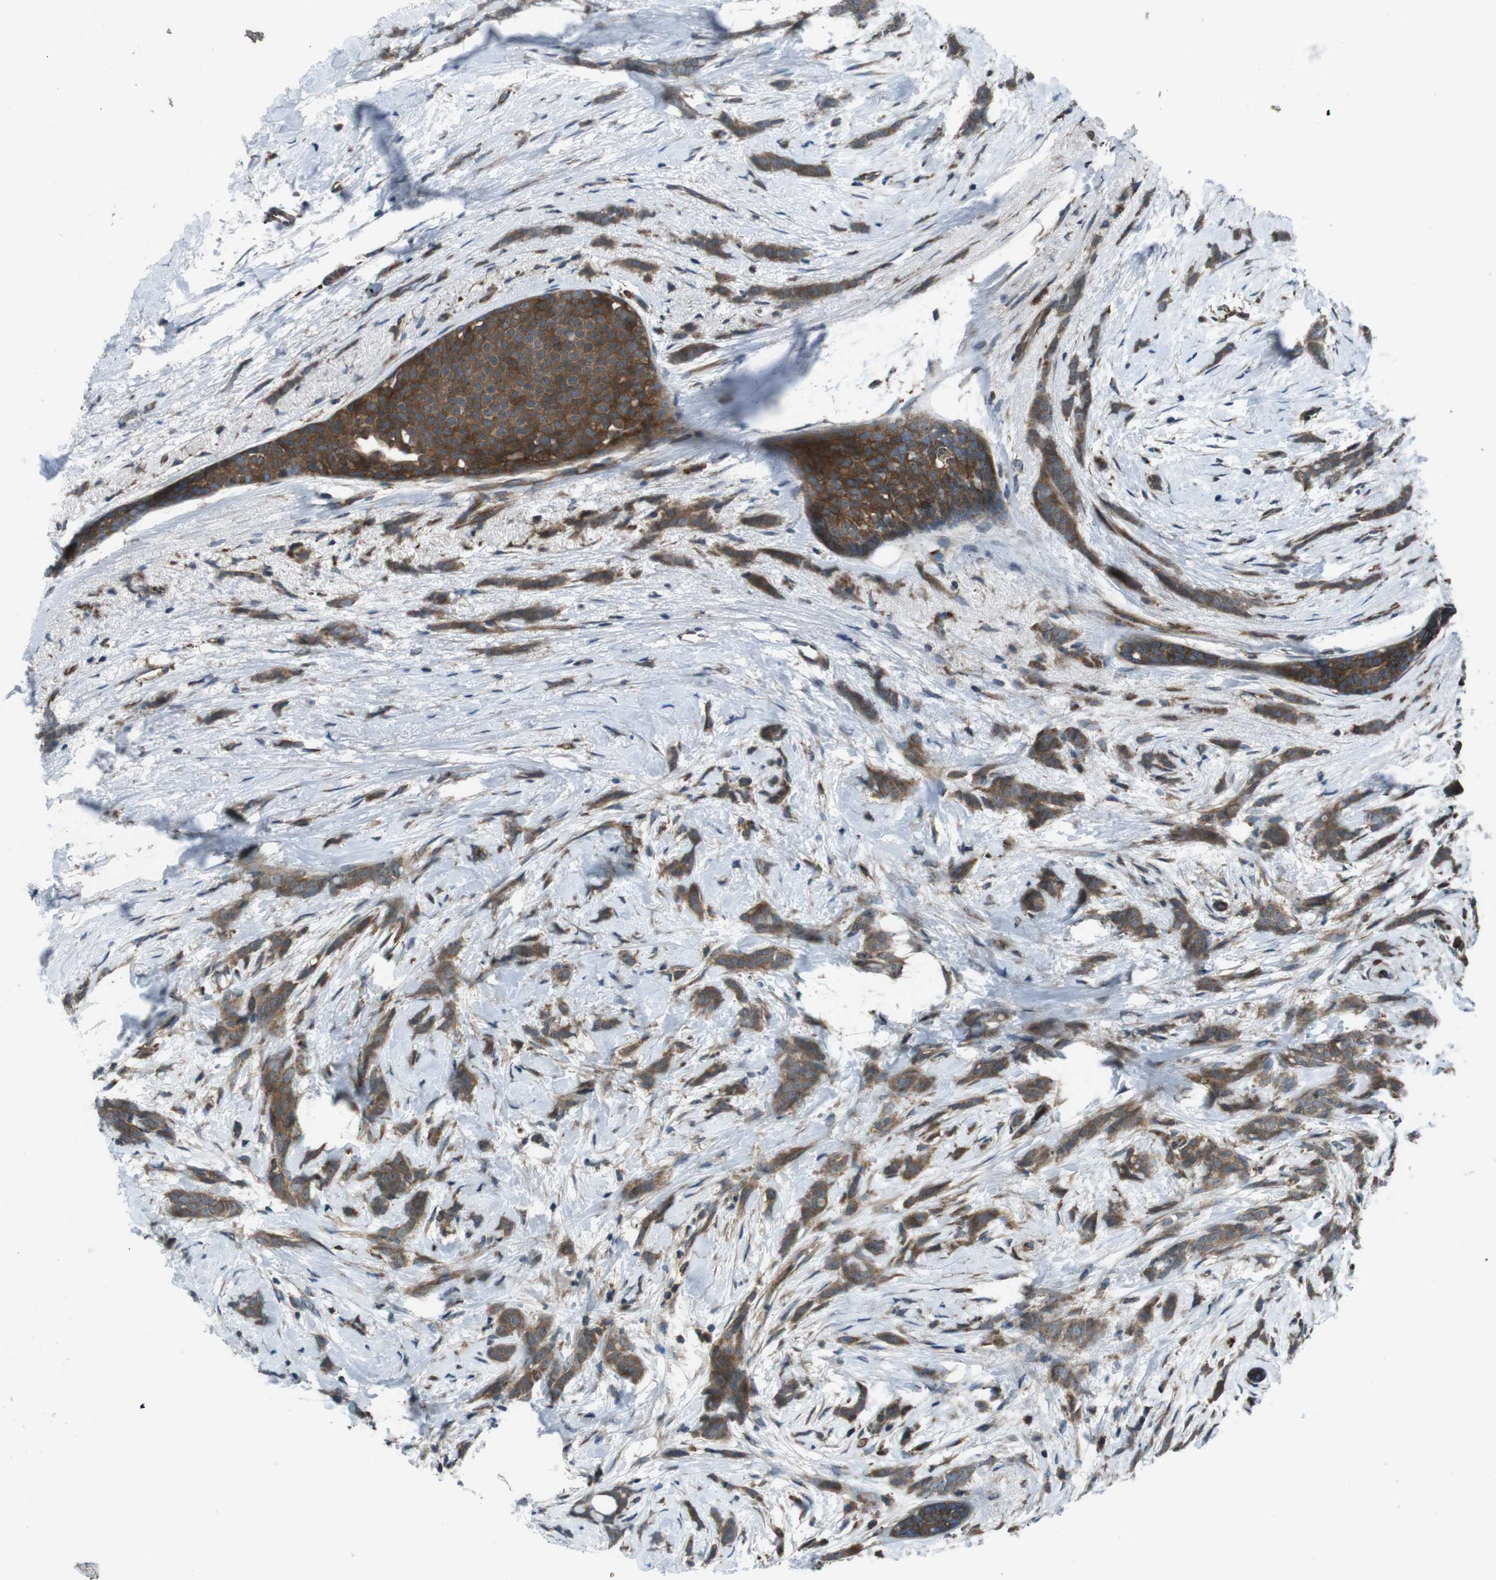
{"staining": {"intensity": "strong", "quantity": ">75%", "location": "cytoplasmic/membranous"}, "tissue": "breast cancer", "cell_type": "Tumor cells", "image_type": "cancer", "snomed": [{"axis": "morphology", "description": "Lobular carcinoma, in situ"}, {"axis": "morphology", "description": "Lobular carcinoma"}, {"axis": "topography", "description": "Breast"}], "caption": "Tumor cells display high levels of strong cytoplasmic/membranous staining in about >75% of cells in lobular carcinoma (breast).", "gene": "SLC27A4", "patient": {"sex": "female", "age": 41}}